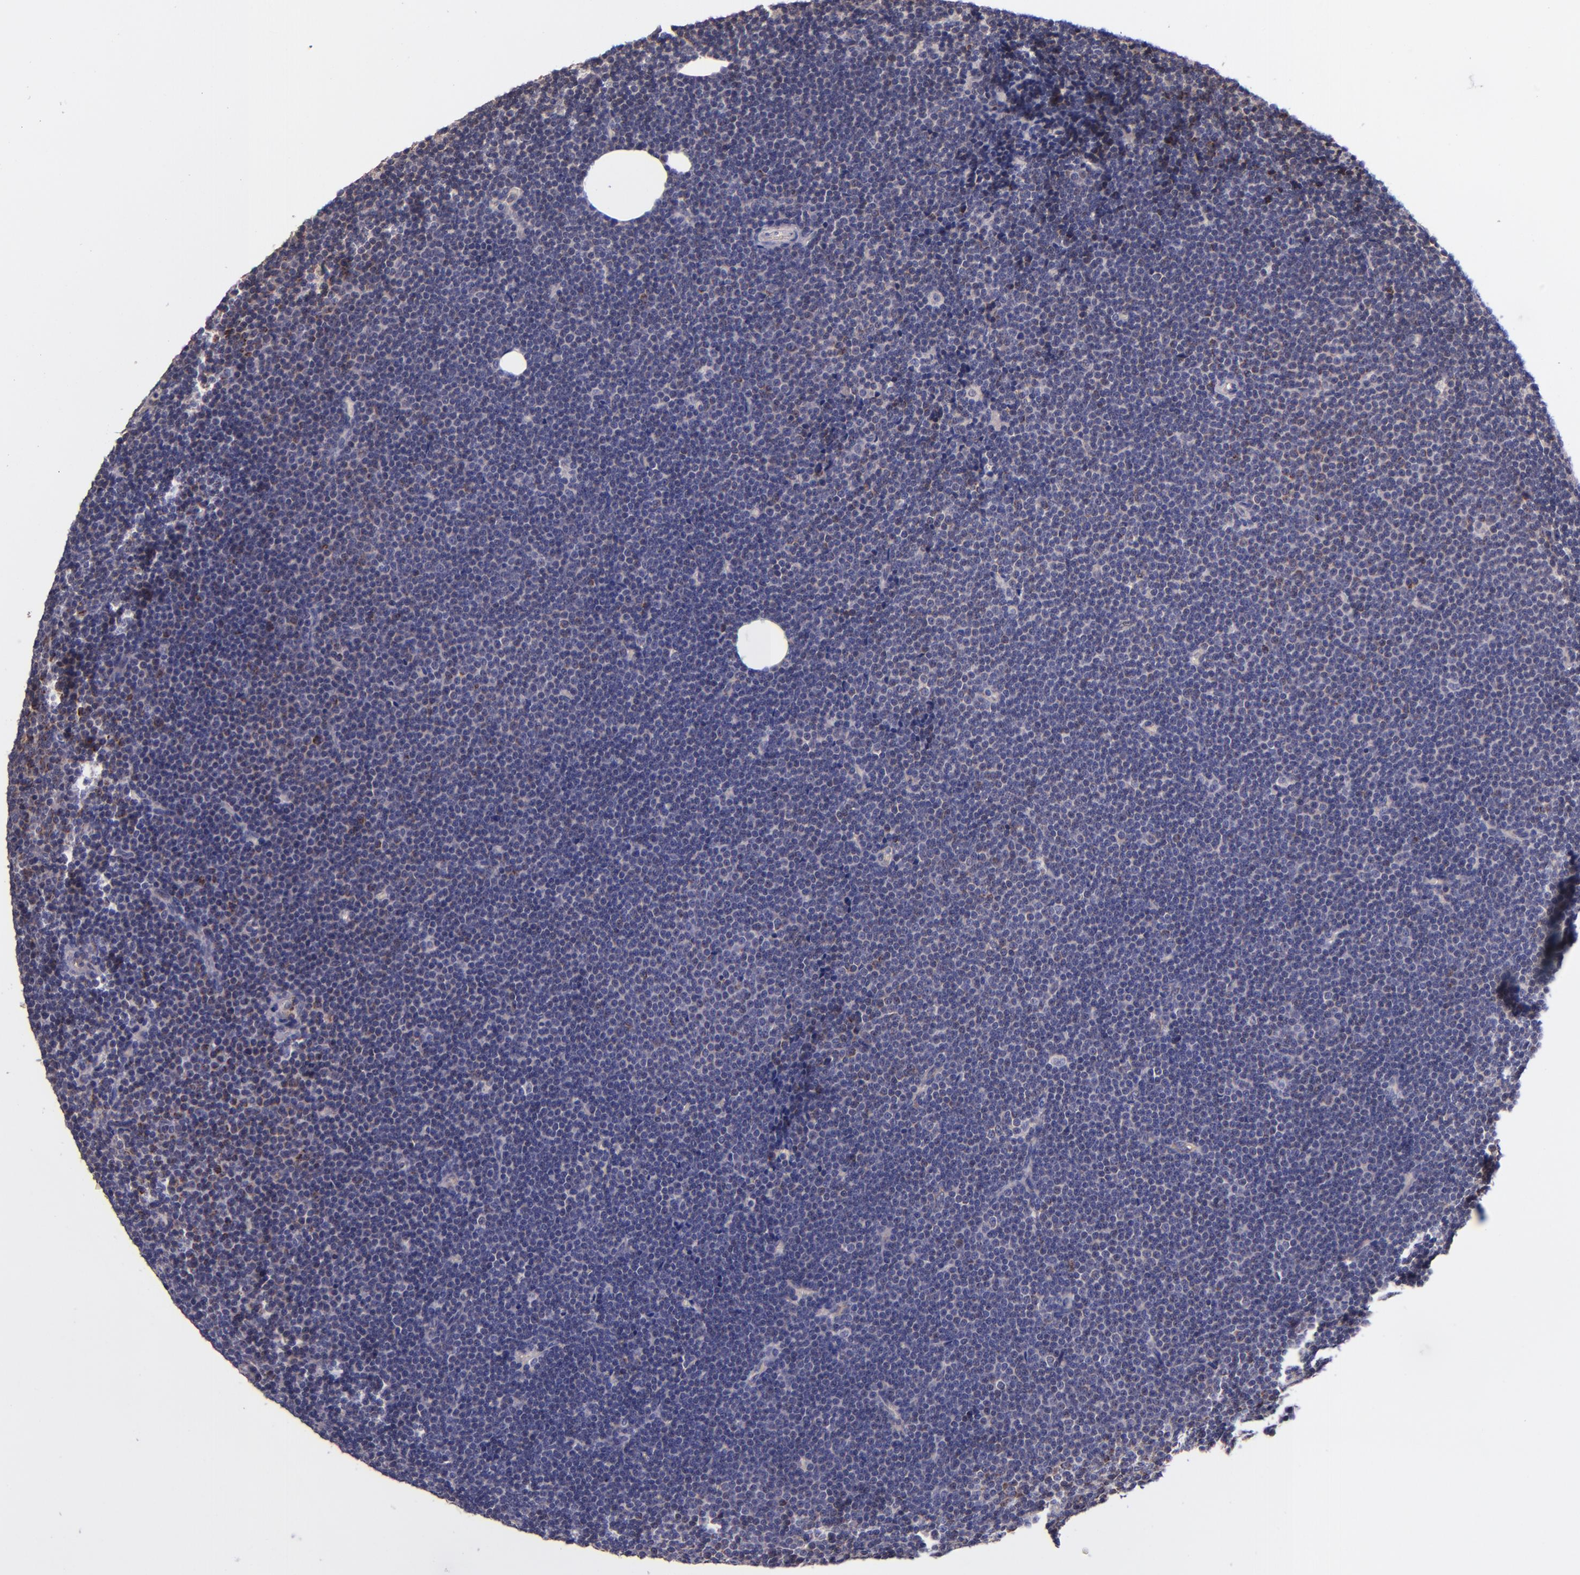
{"staining": {"intensity": "weak", "quantity": "<25%", "location": "cytoplasmic/membranous"}, "tissue": "lymphoma", "cell_type": "Tumor cells", "image_type": "cancer", "snomed": [{"axis": "morphology", "description": "Malignant lymphoma, non-Hodgkin's type, Low grade"}, {"axis": "topography", "description": "Lymph node"}], "caption": "Low-grade malignant lymphoma, non-Hodgkin's type was stained to show a protein in brown. There is no significant staining in tumor cells.", "gene": "SHC1", "patient": {"sex": "female", "age": 73}}